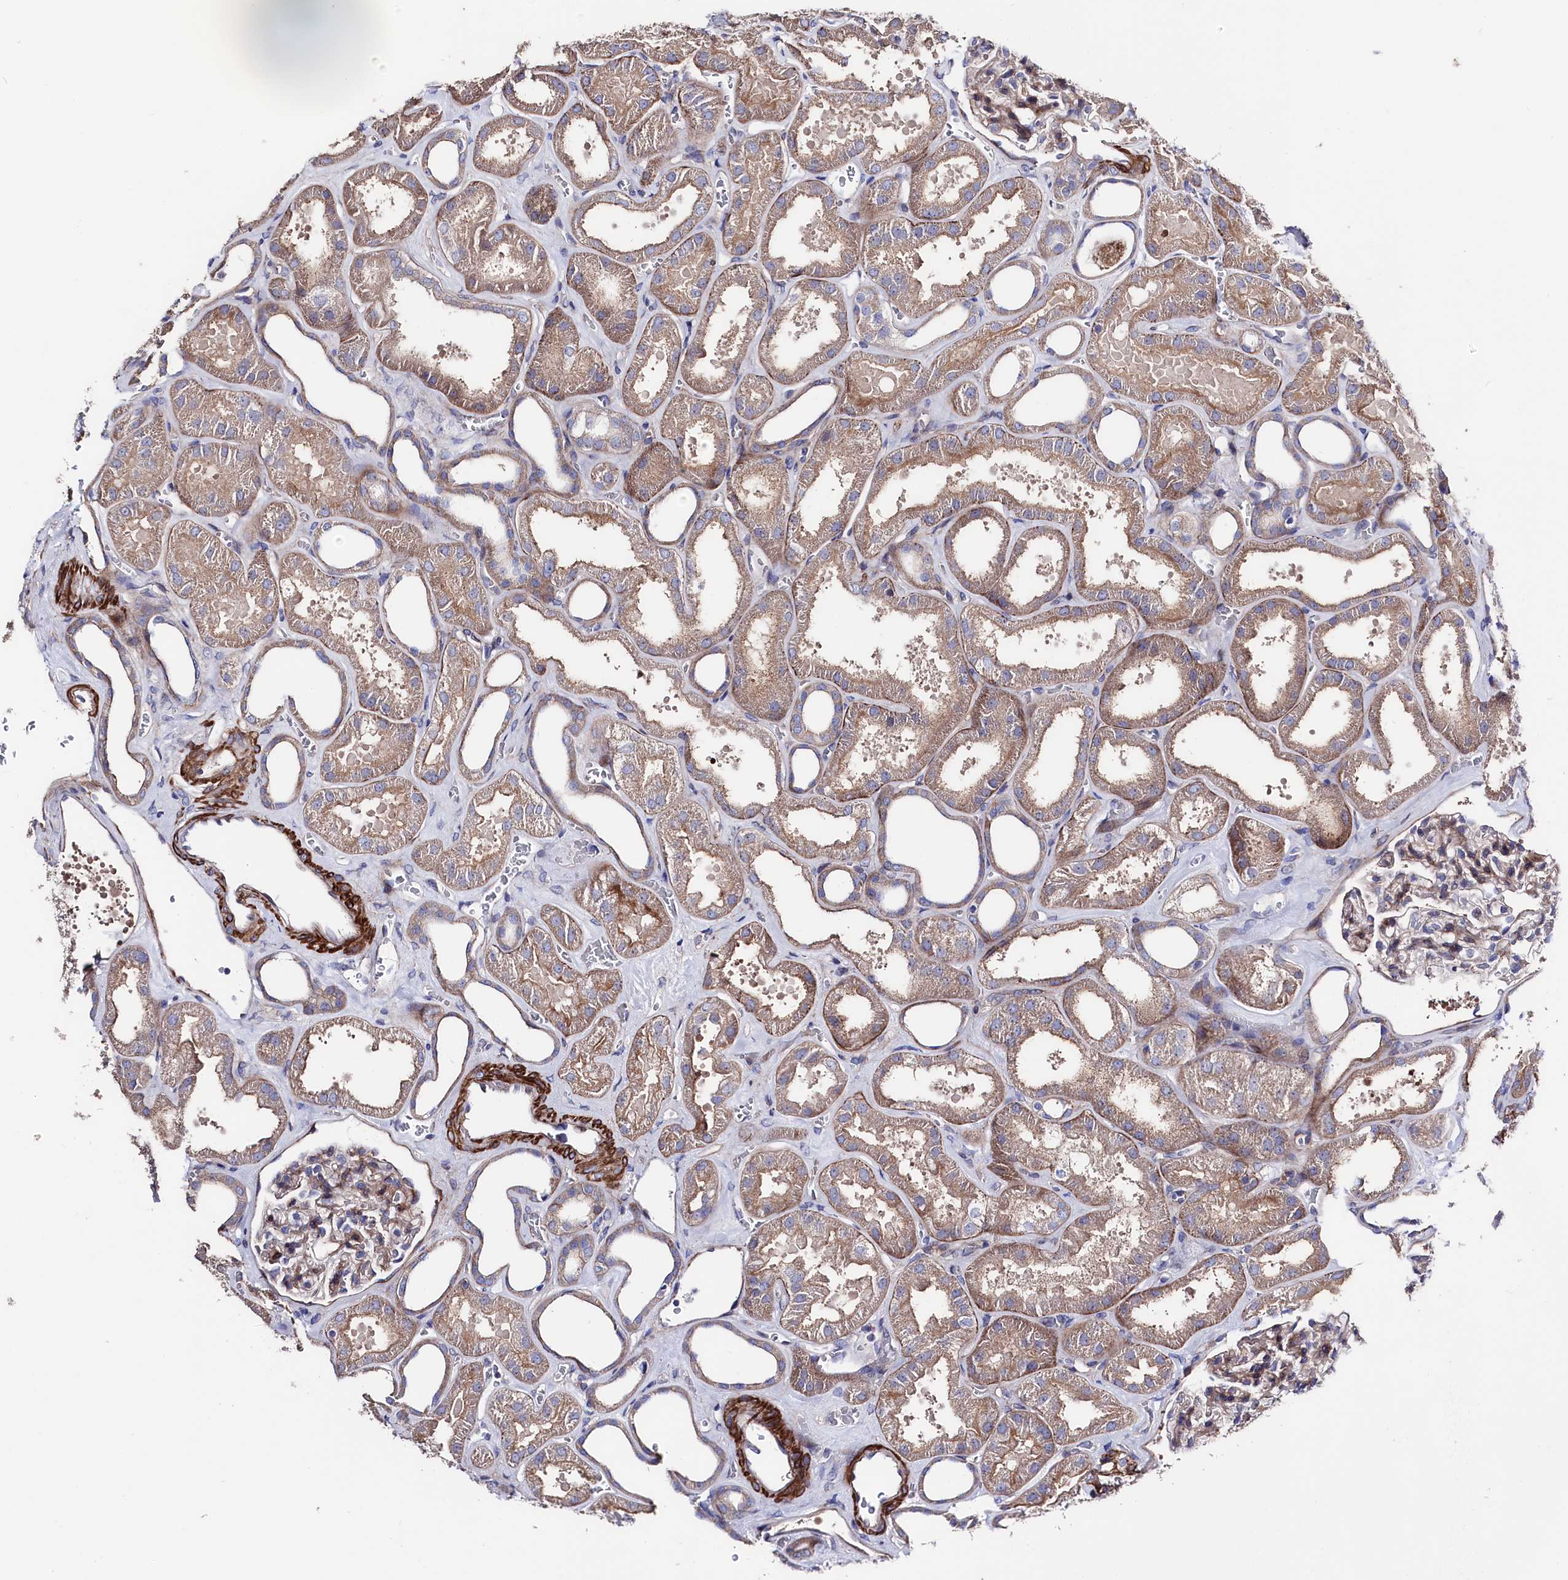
{"staining": {"intensity": "moderate", "quantity": "<25%", "location": "cytoplasmic/membranous"}, "tissue": "kidney", "cell_type": "Cells in glomeruli", "image_type": "normal", "snomed": [{"axis": "morphology", "description": "Normal tissue, NOS"}, {"axis": "morphology", "description": "Adenocarcinoma, NOS"}, {"axis": "topography", "description": "Kidney"}], "caption": "An image of human kidney stained for a protein demonstrates moderate cytoplasmic/membranous brown staining in cells in glomeruli. (brown staining indicates protein expression, while blue staining denotes nuclei).", "gene": "WNT8A", "patient": {"sex": "female", "age": 68}}